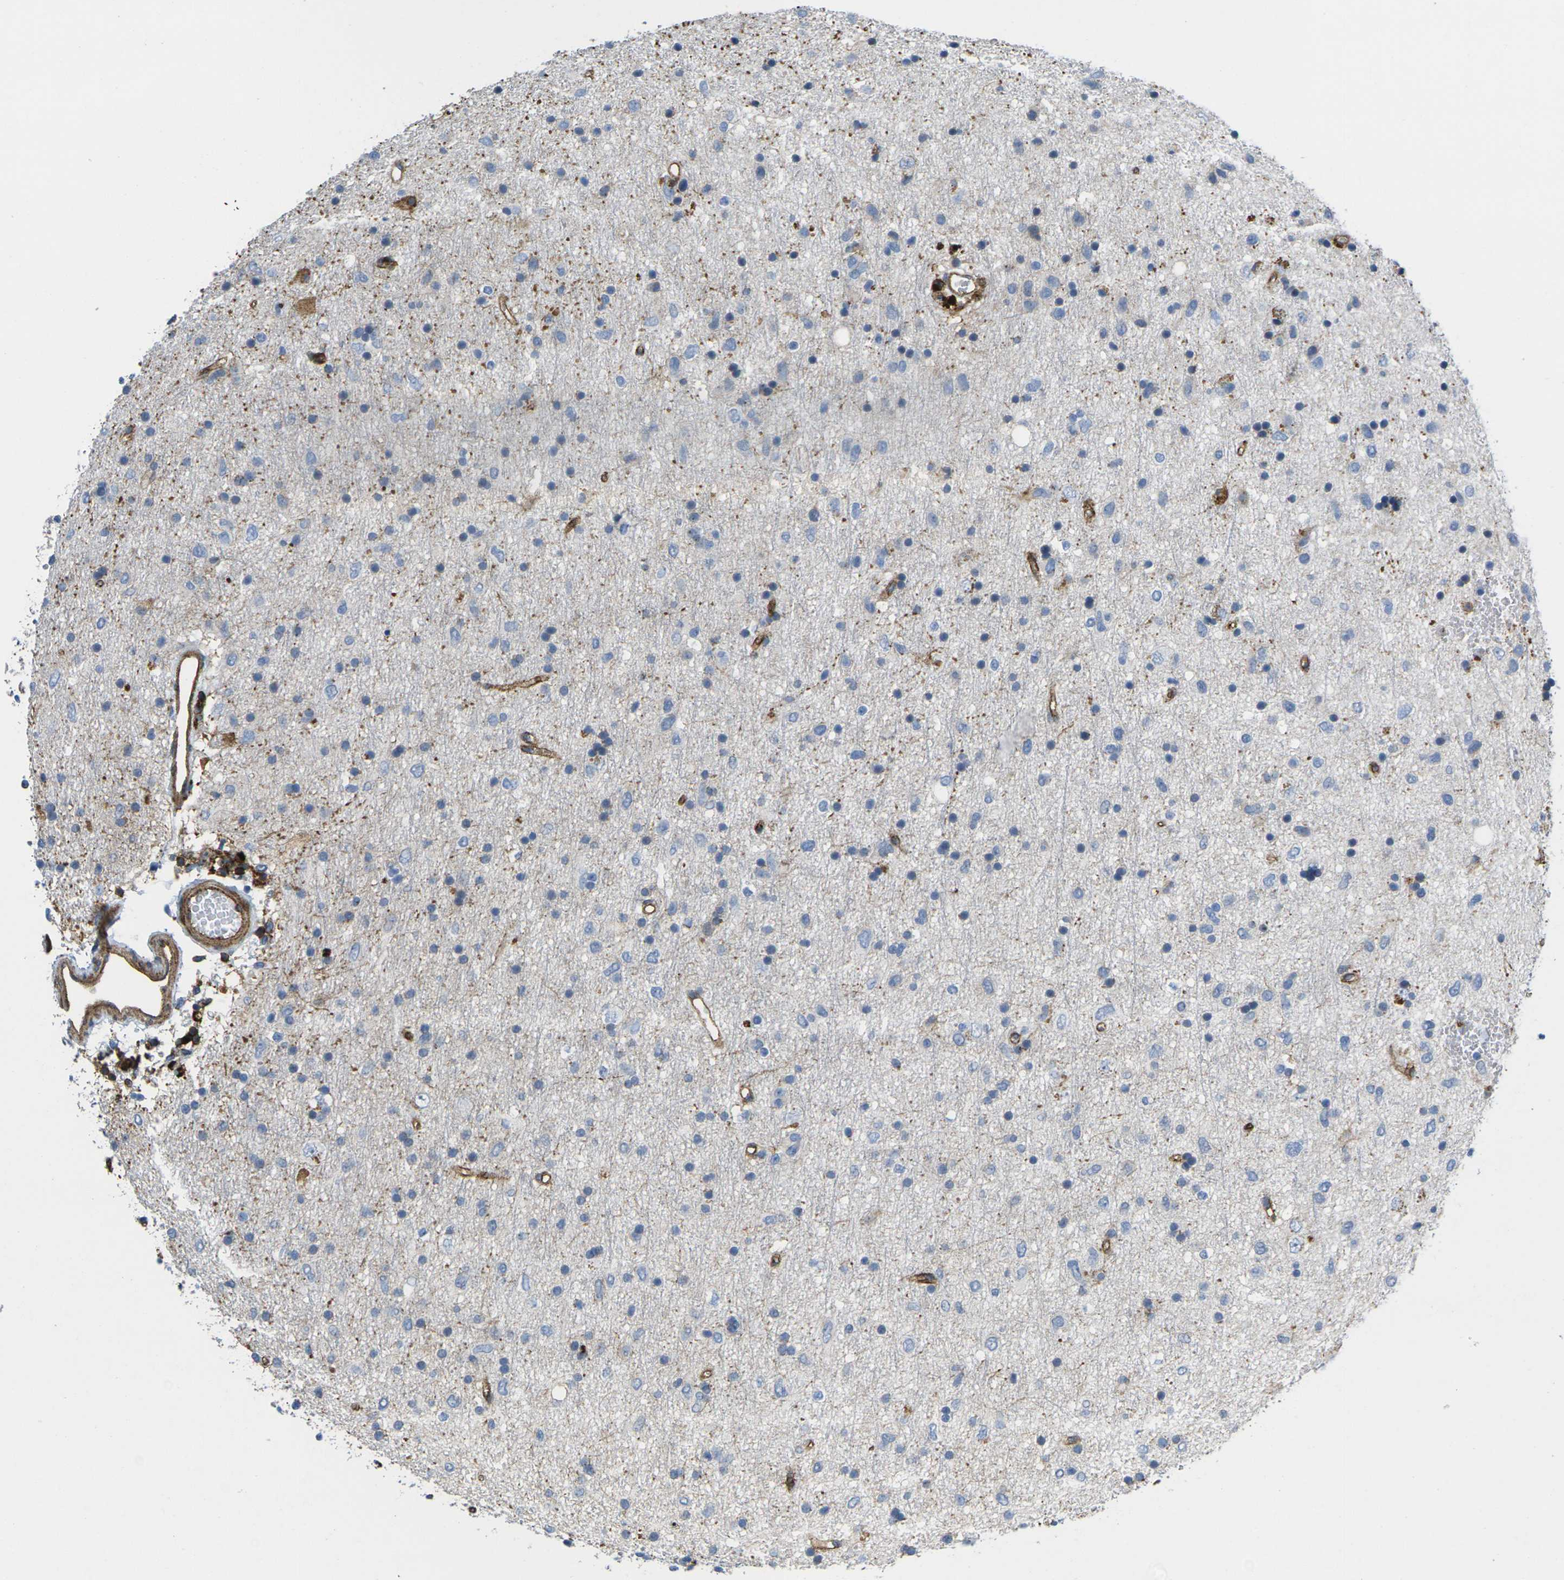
{"staining": {"intensity": "negative", "quantity": "none", "location": "none"}, "tissue": "glioma", "cell_type": "Tumor cells", "image_type": "cancer", "snomed": [{"axis": "morphology", "description": "Glioma, malignant, Low grade"}, {"axis": "topography", "description": "Brain"}], "caption": "Glioma stained for a protein using immunohistochemistry (IHC) reveals no positivity tumor cells.", "gene": "IQGAP1", "patient": {"sex": "male", "age": 77}}